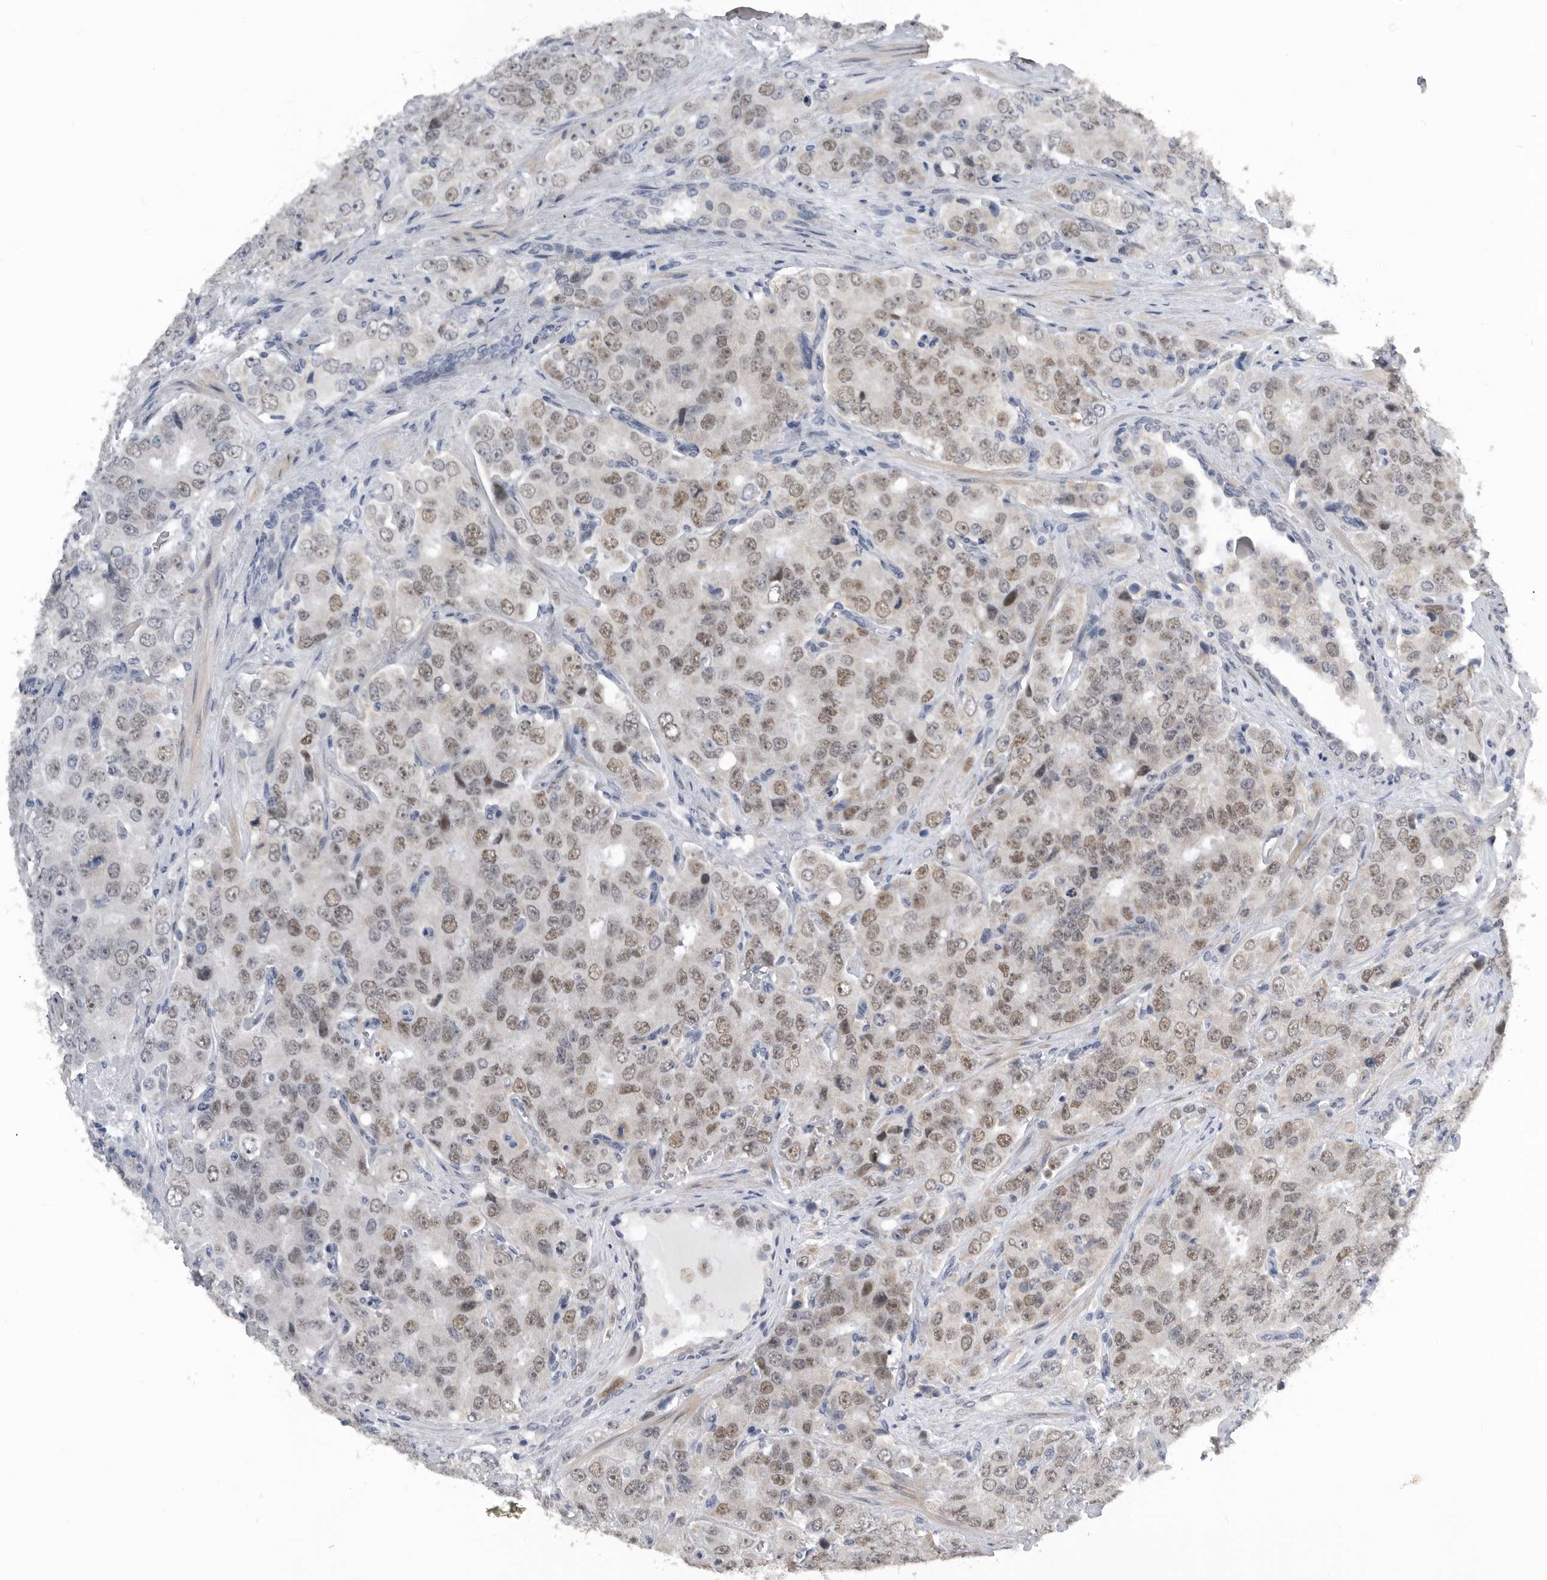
{"staining": {"intensity": "moderate", "quantity": ">75%", "location": "nuclear"}, "tissue": "prostate cancer", "cell_type": "Tumor cells", "image_type": "cancer", "snomed": [{"axis": "morphology", "description": "Adenocarcinoma, High grade"}, {"axis": "topography", "description": "Prostate"}], "caption": "Prostate high-grade adenocarcinoma stained with a protein marker displays moderate staining in tumor cells.", "gene": "SMARCC1", "patient": {"sex": "male", "age": 58}}